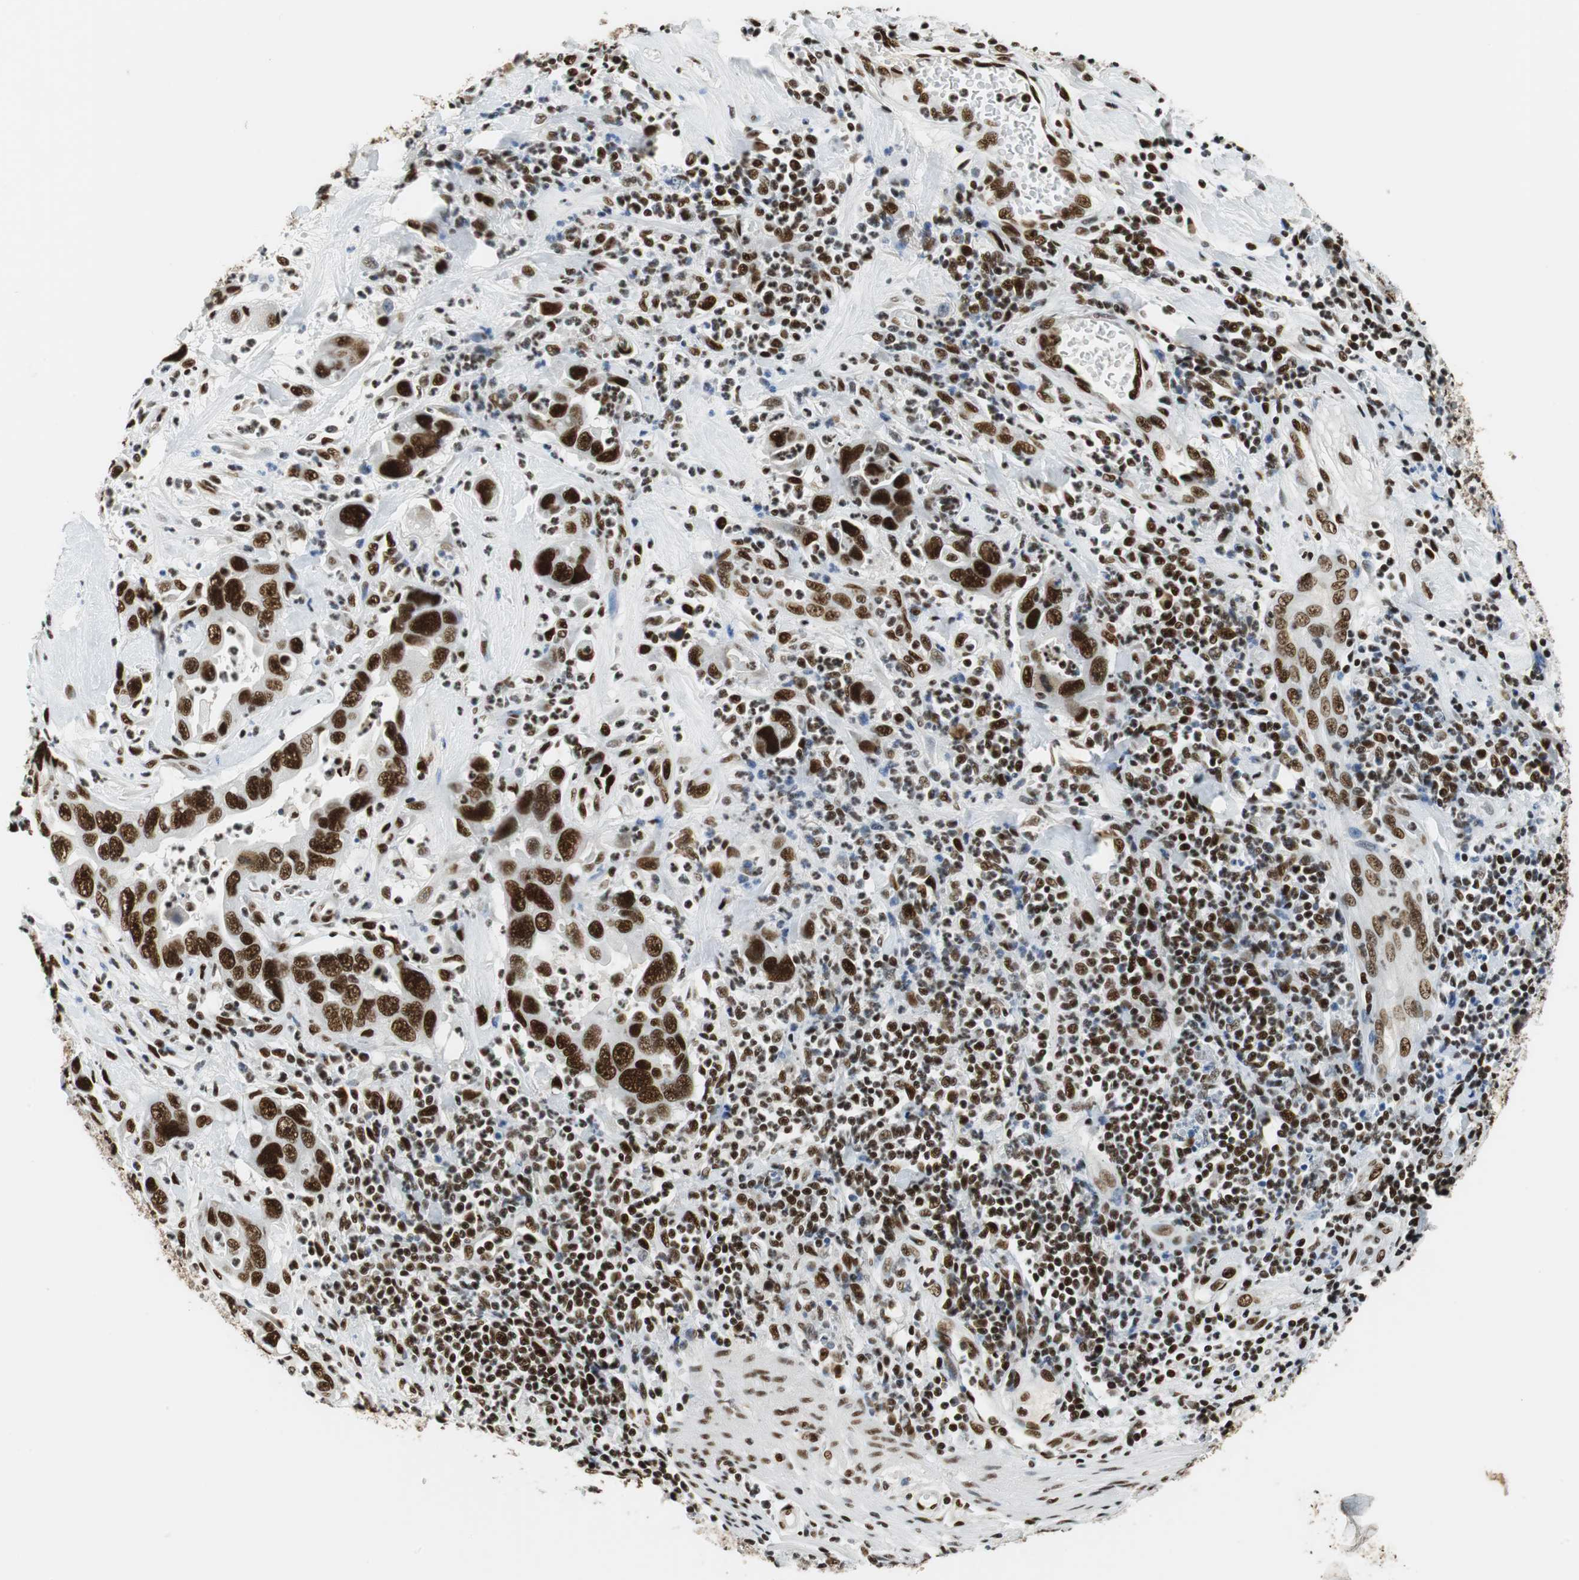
{"staining": {"intensity": "strong", "quantity": ">75%", "location": "nuclear"}, "tissue": "pancreatic cancer", "cell_type": "Tumor cells", "image_type": "cancer", "snomed": [{"axis": "morphology", "description": "Adenocarcinoma, NOS"}, {"axis": "topography", "description": "Pancreas"}], "caption": "This is an image of immunohistochemistry (IHC) staining of adenocarcinoma (pancreatic), which shows strong expression in the nuclear of tumor cells.", "gene": "PRKDC", "patient": {"sex": "female", "age": 71}}